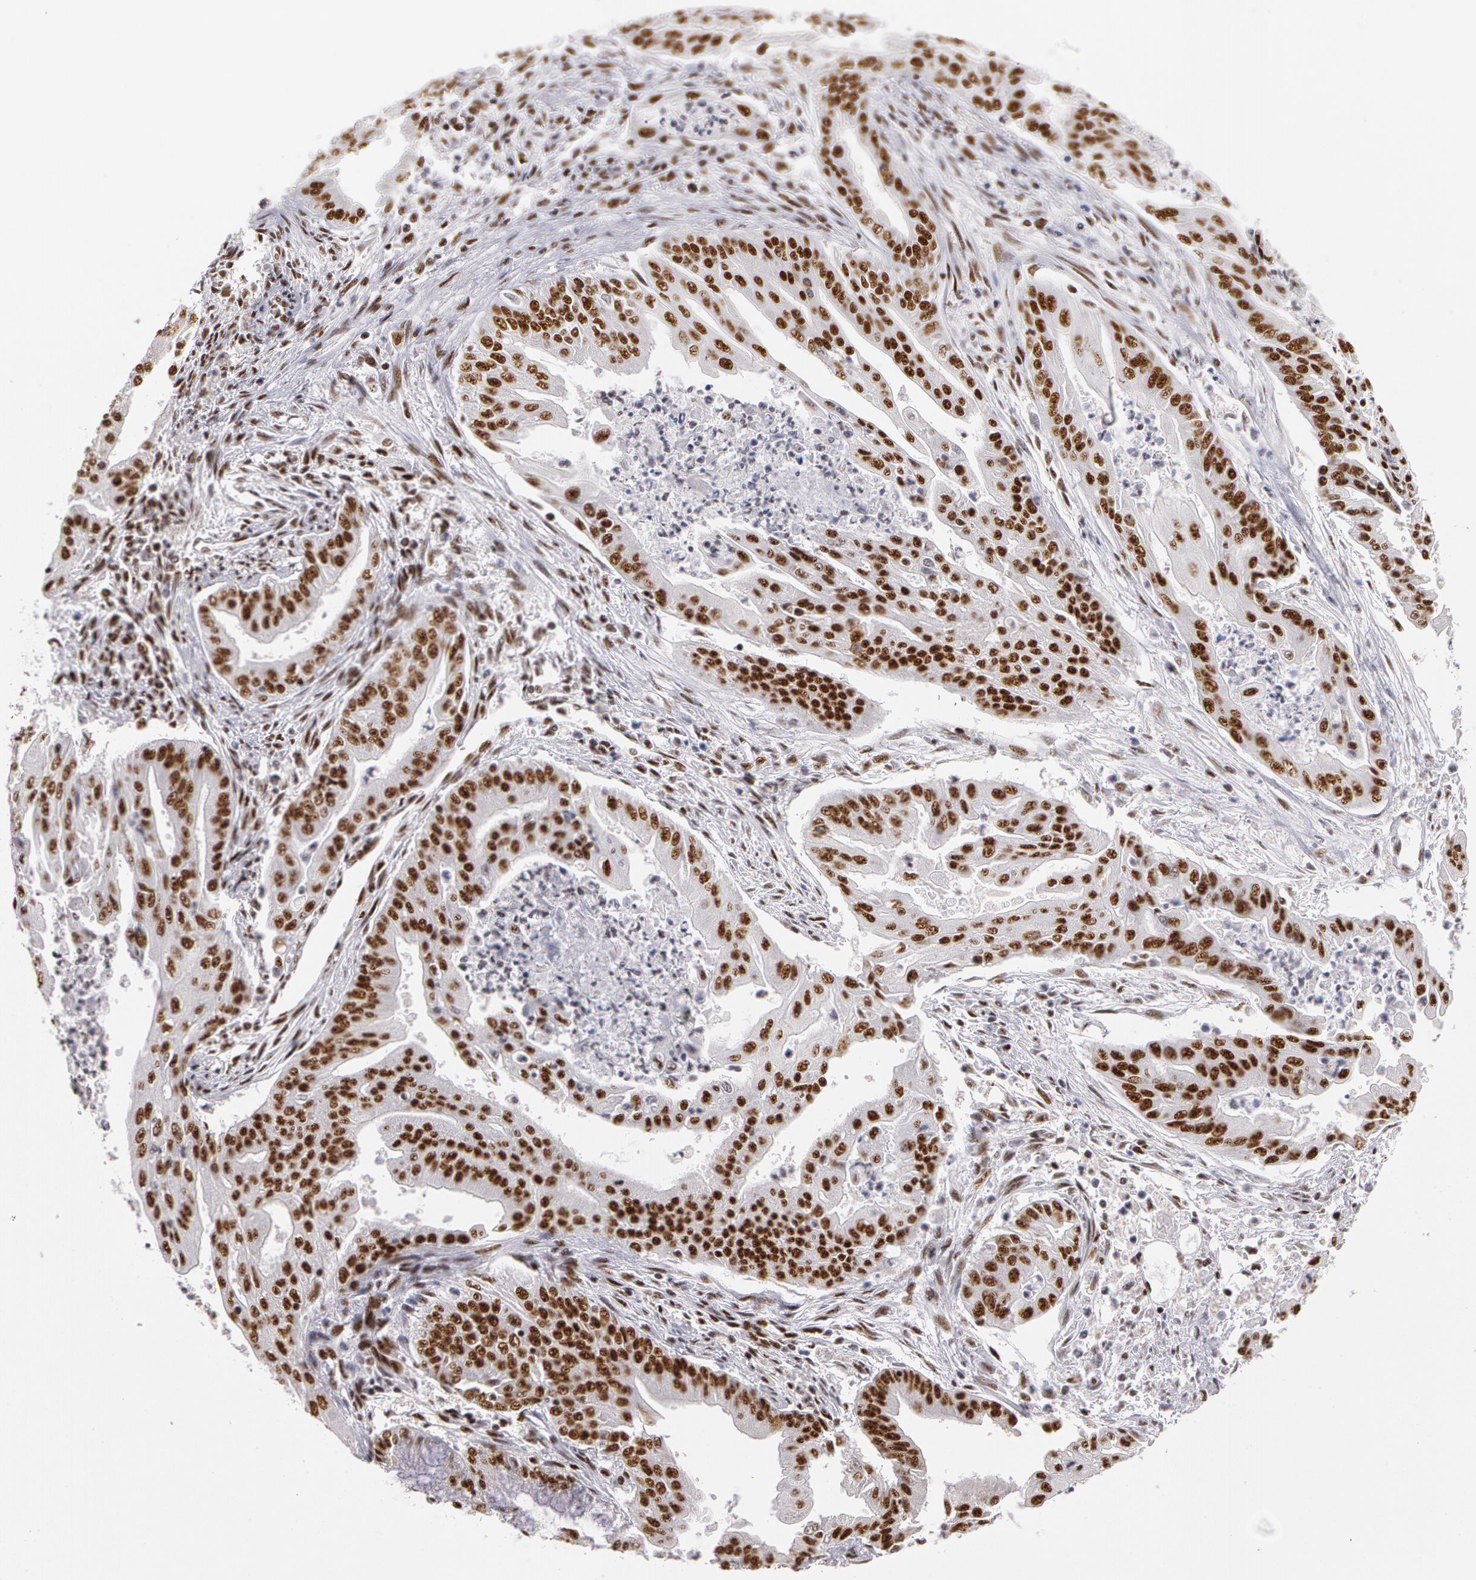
{"staining": {"intensity": "strong", "quantity": ">75%", "location": "nuclear"}, "tissue": "endometrial cancer", "cell_type": "Tumor cells", "image_type": "cancer", "snomed": [{"axis": "morphology", "description": "Adenocarcinoma, NOS"}, {"axis": "topography", "description": "Endometrium"}], "caption": "This is a photomicrograph of IHC staining of endometrial cancer, which shows strong staining in the nuclear of tumor cells.", "gene": "PNN", "patient": {"sex": "female", "age": 63}}